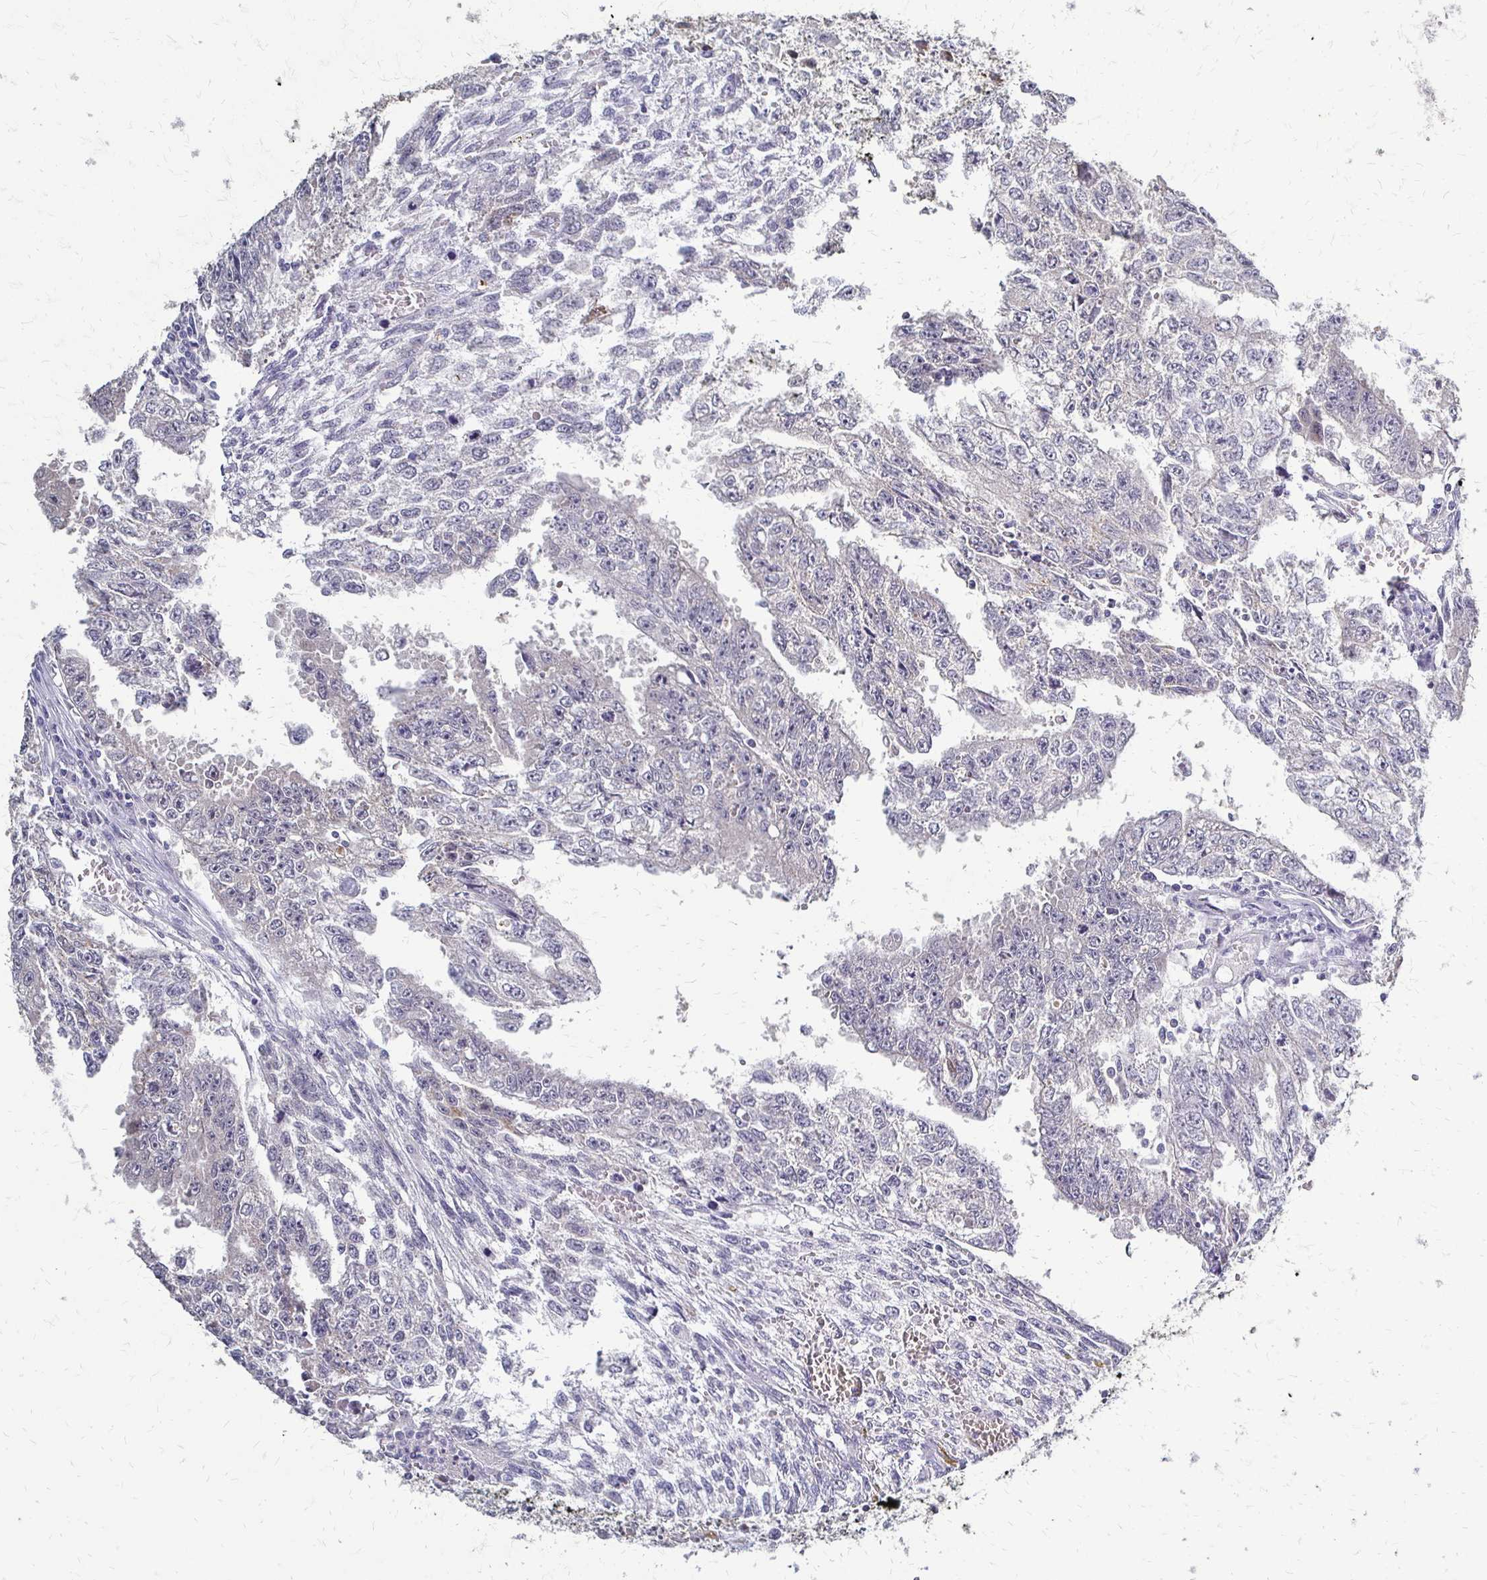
{"staining": {"intensity": "negative", "quantity": "none", "location": "none"}, "tissue": "testis cancer", "cell_type": "Tumor cells", "image_type": "cancer", "snomed": [{"axis": "morphology", "description": "Carcinoma, Embryonal, NOS"}, {"axis": "morphology", "description": "Teratoma, malignant, NOS"}, {"axis": "topography", "description": "Testis"}], "caption": "A histopathology image of human embryonal carcinoma (testis) is negative for staining in tumor cells. (Immunohistochemistry (ihc), brightfield microscopy, high magnification).", "gene": "SLC9A9", "patient": {"sex": "male", "age": 24}}